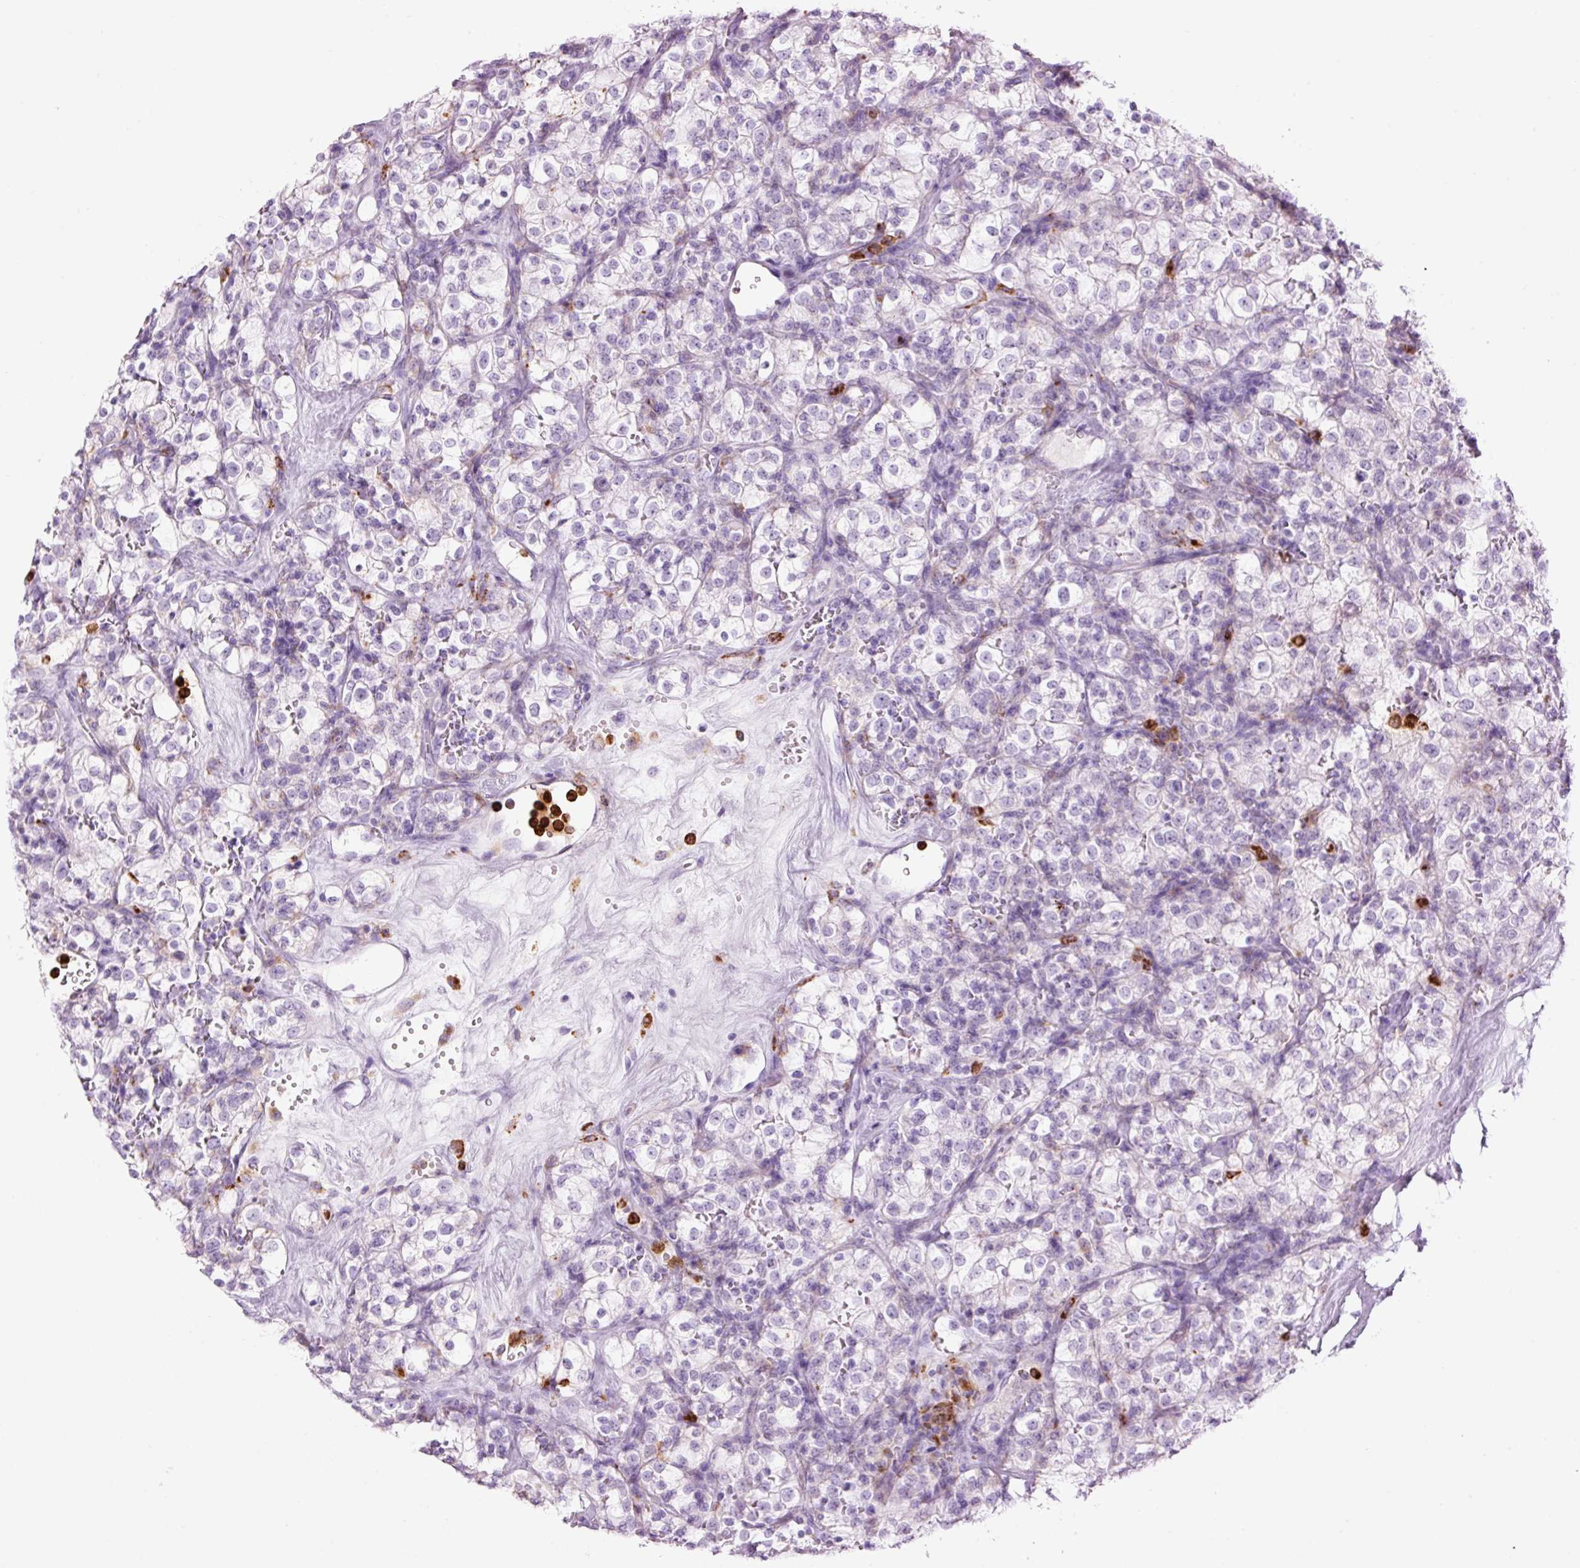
{"staining": {"intensity": "negative", "quantity": "none", "location": "none"}, "tissue": "renal cancer", "cell_type": "Tumor cells", "image_type": "cancer", "snomed": [{"axis": "morphology", "description": "Adenocarcinoma, NOS"}, {"axis": "topography", "description": "Kidney"}], "caption": "Tumor cells are negative for protein expression in human renal adenocarcinoma.", "gene": "LYZ", "patient": {"sex": "female", "age": 74}}